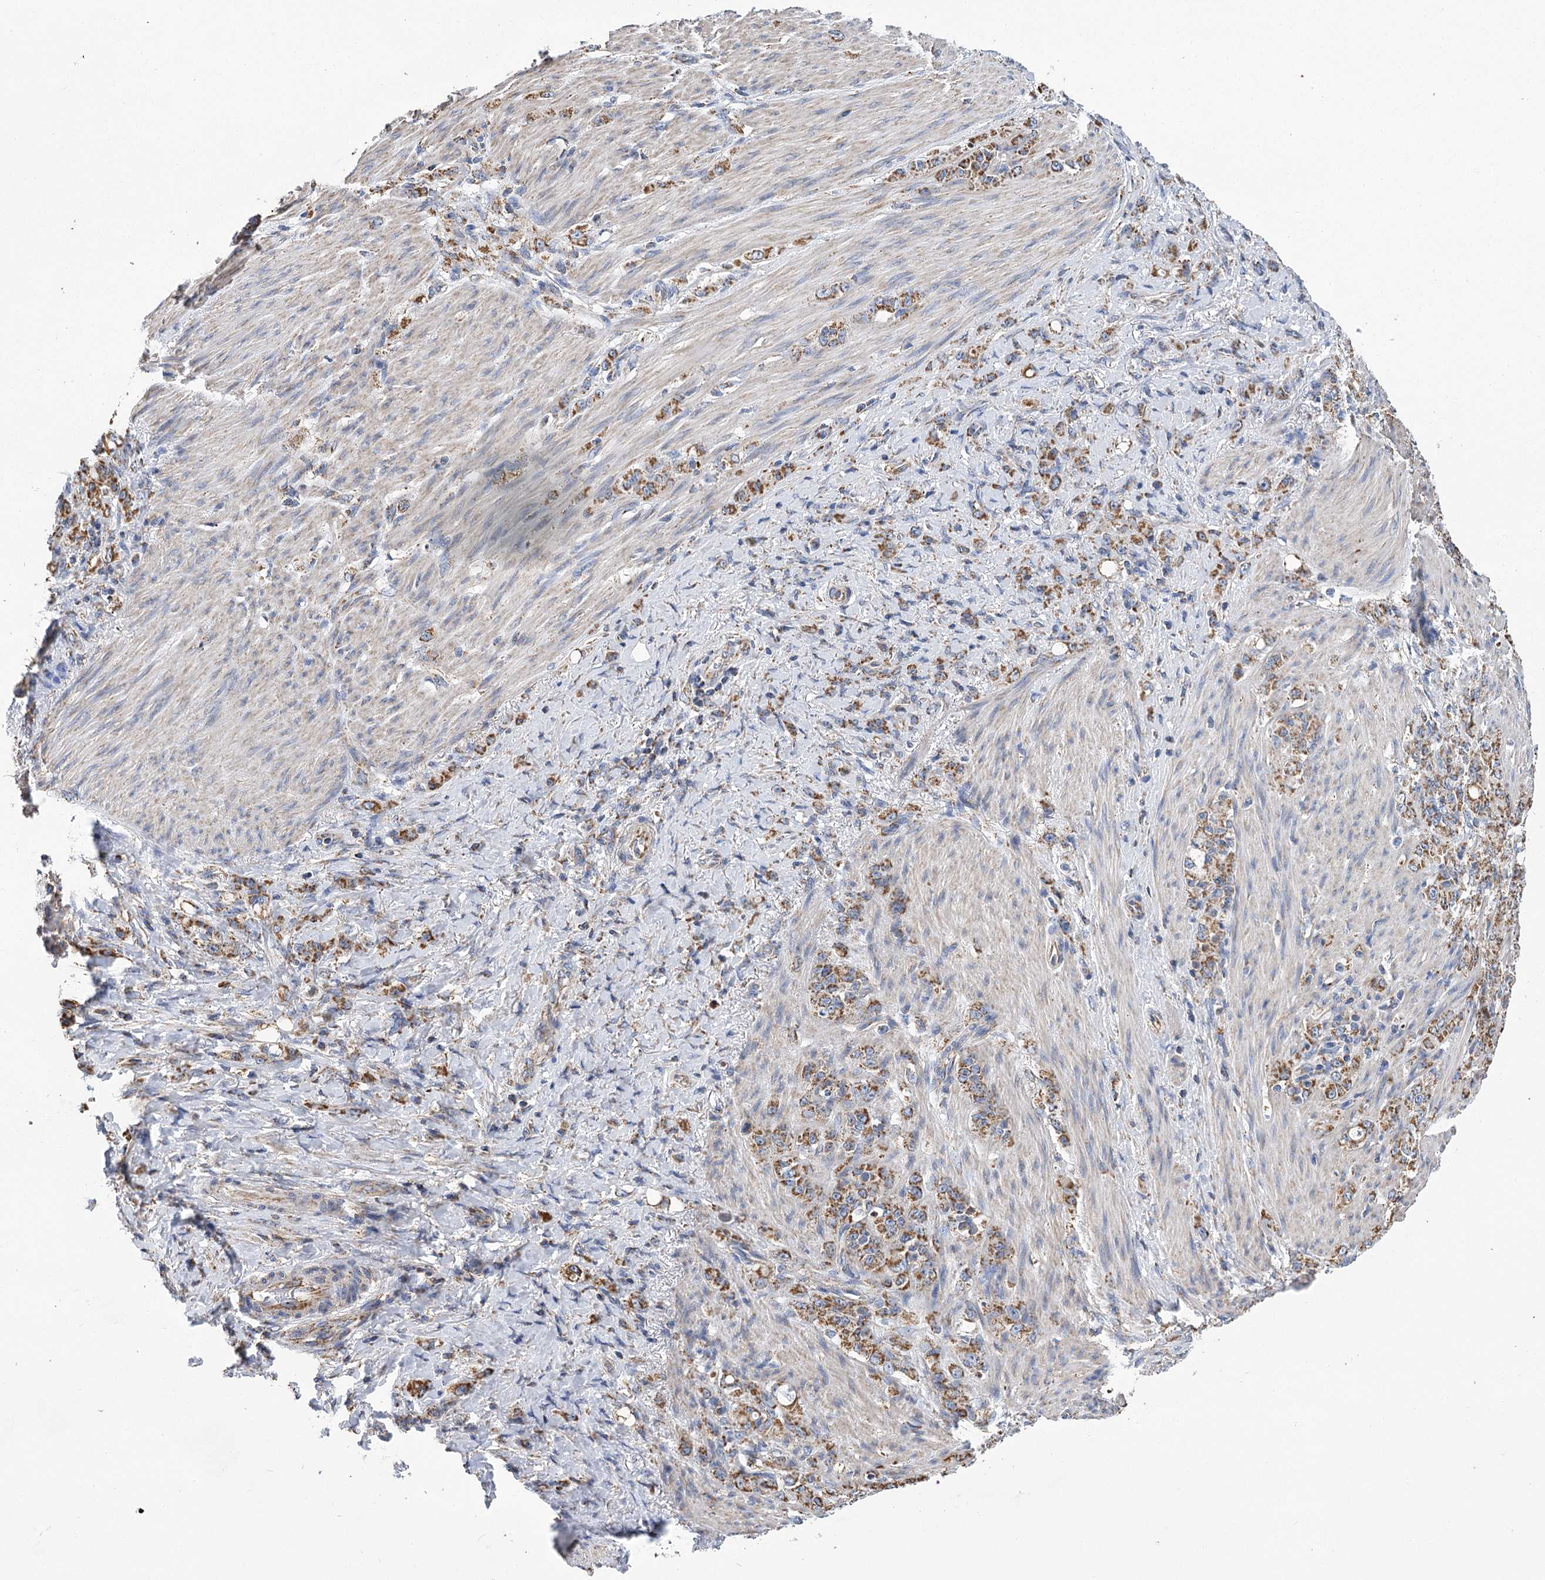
{"staining": {"intensity": "moderate", "quantity": ">75%", "location": "cytoplasmic/membranous"}, "tissue": "stomach cancer", "cell_type": "Tumor cells", "image_type": "cancer", "snomed": [{"axis": "morphology", "description": "Adenocarcinoma, NOS"}, {"axis": "topography", "description": "Stomach"}], "caption": "There is medium levels of moderate cytoplasmic/membranous expression in tumor cells of stomach cancer (adenocarcinoma), as demonstrated by immunohistochemical staining (brown color).", "gene": "CCDC73", "patient": {"sex": "female", "age": 79}}